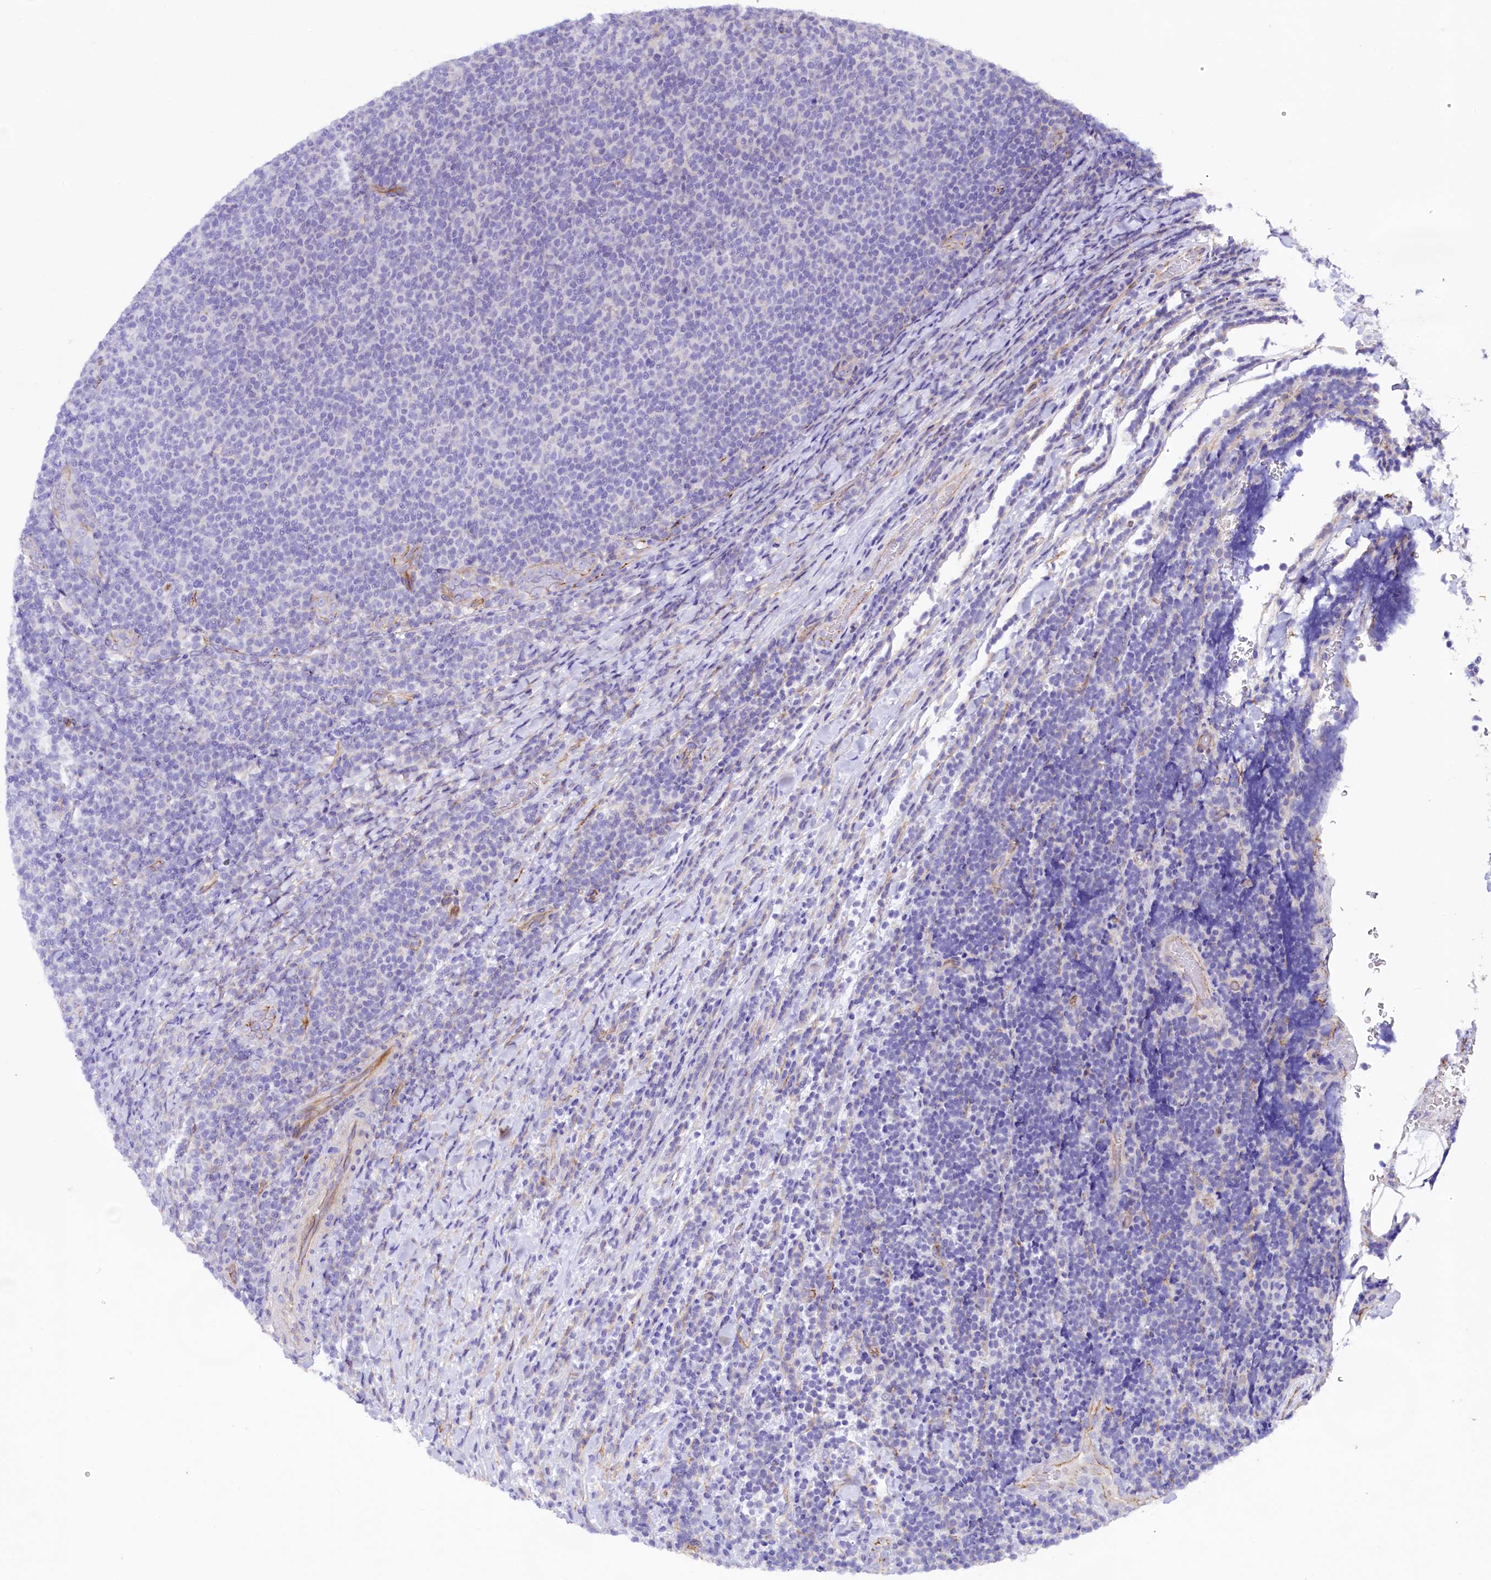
{"staining": {"intensity": "negative", "quantity": "none", "location": "none"}, "tissue": "lymphoma", "cell_type": "Tumor cells", "image_type": "cancer", "snomed": [{"axis": "morphology", "description": "Malignant lymphoma, non-Hodgkin's type, Low grade"}, {"axis": "topography", "description": "Lymph node"}], "caption": "The immunohistochemistry photomicrograph has no significant staining in tumor cells of lymphoma tissue.", "gene": "SLF1", "patient": {"sex": "male", "age": 66}}